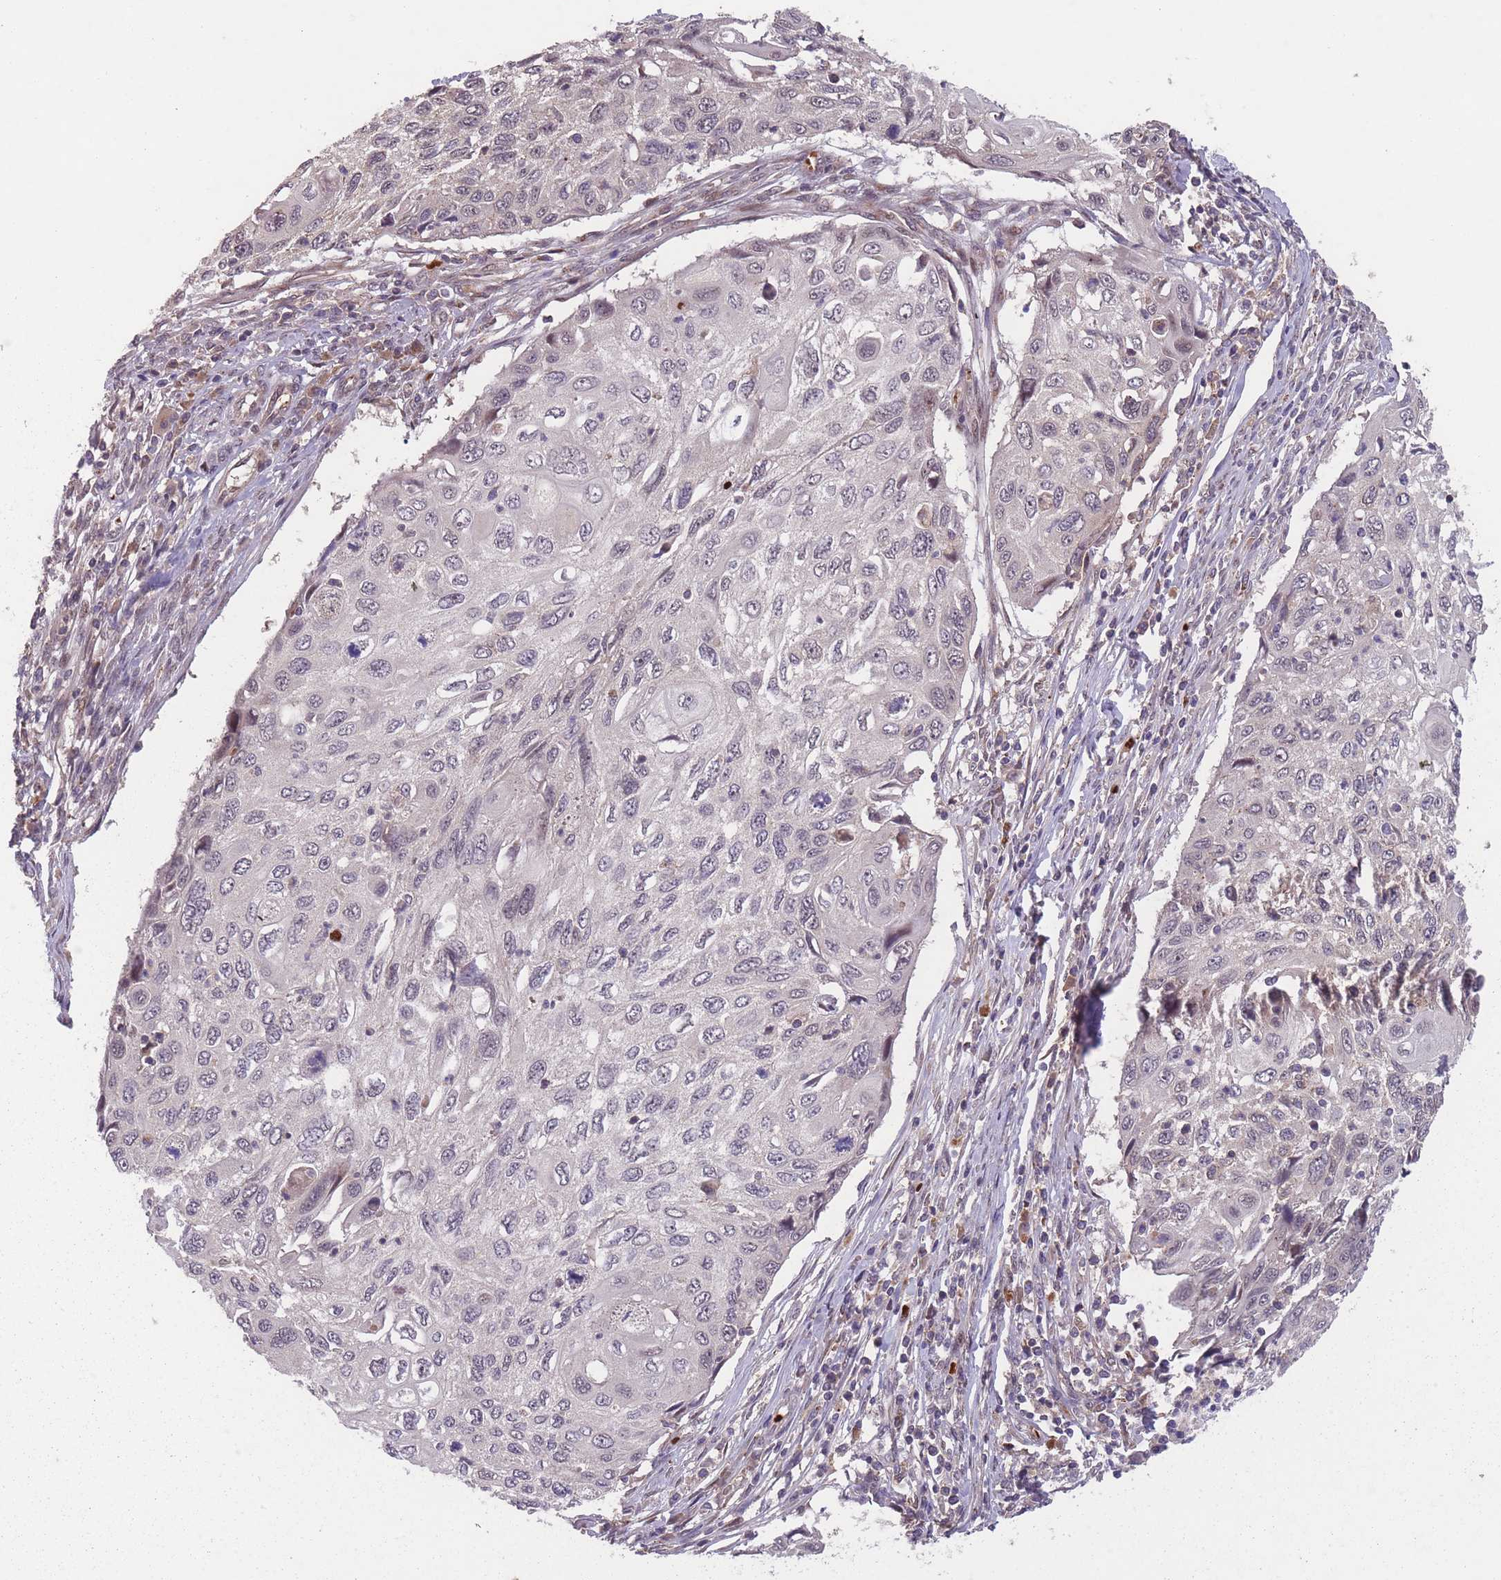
{"staining": {"intensity": "negative", "quantity": "none", "location": "none"}, "tissue": "cervical cancer", "cell_type": "Tumor cells", "image_type": "cancer", "snomed": [{"axis": "morphology", "description": "Squamous cell carcinoma, NOS"}, {"axis": "topography", "description": "Cervix"}], "caption": "The photomicrograph shows no staining of tumor cells in squamous cell carcinoma (cervical).", "gene": "SECTM1", "patient": {"sex": "female", "age": 70}}